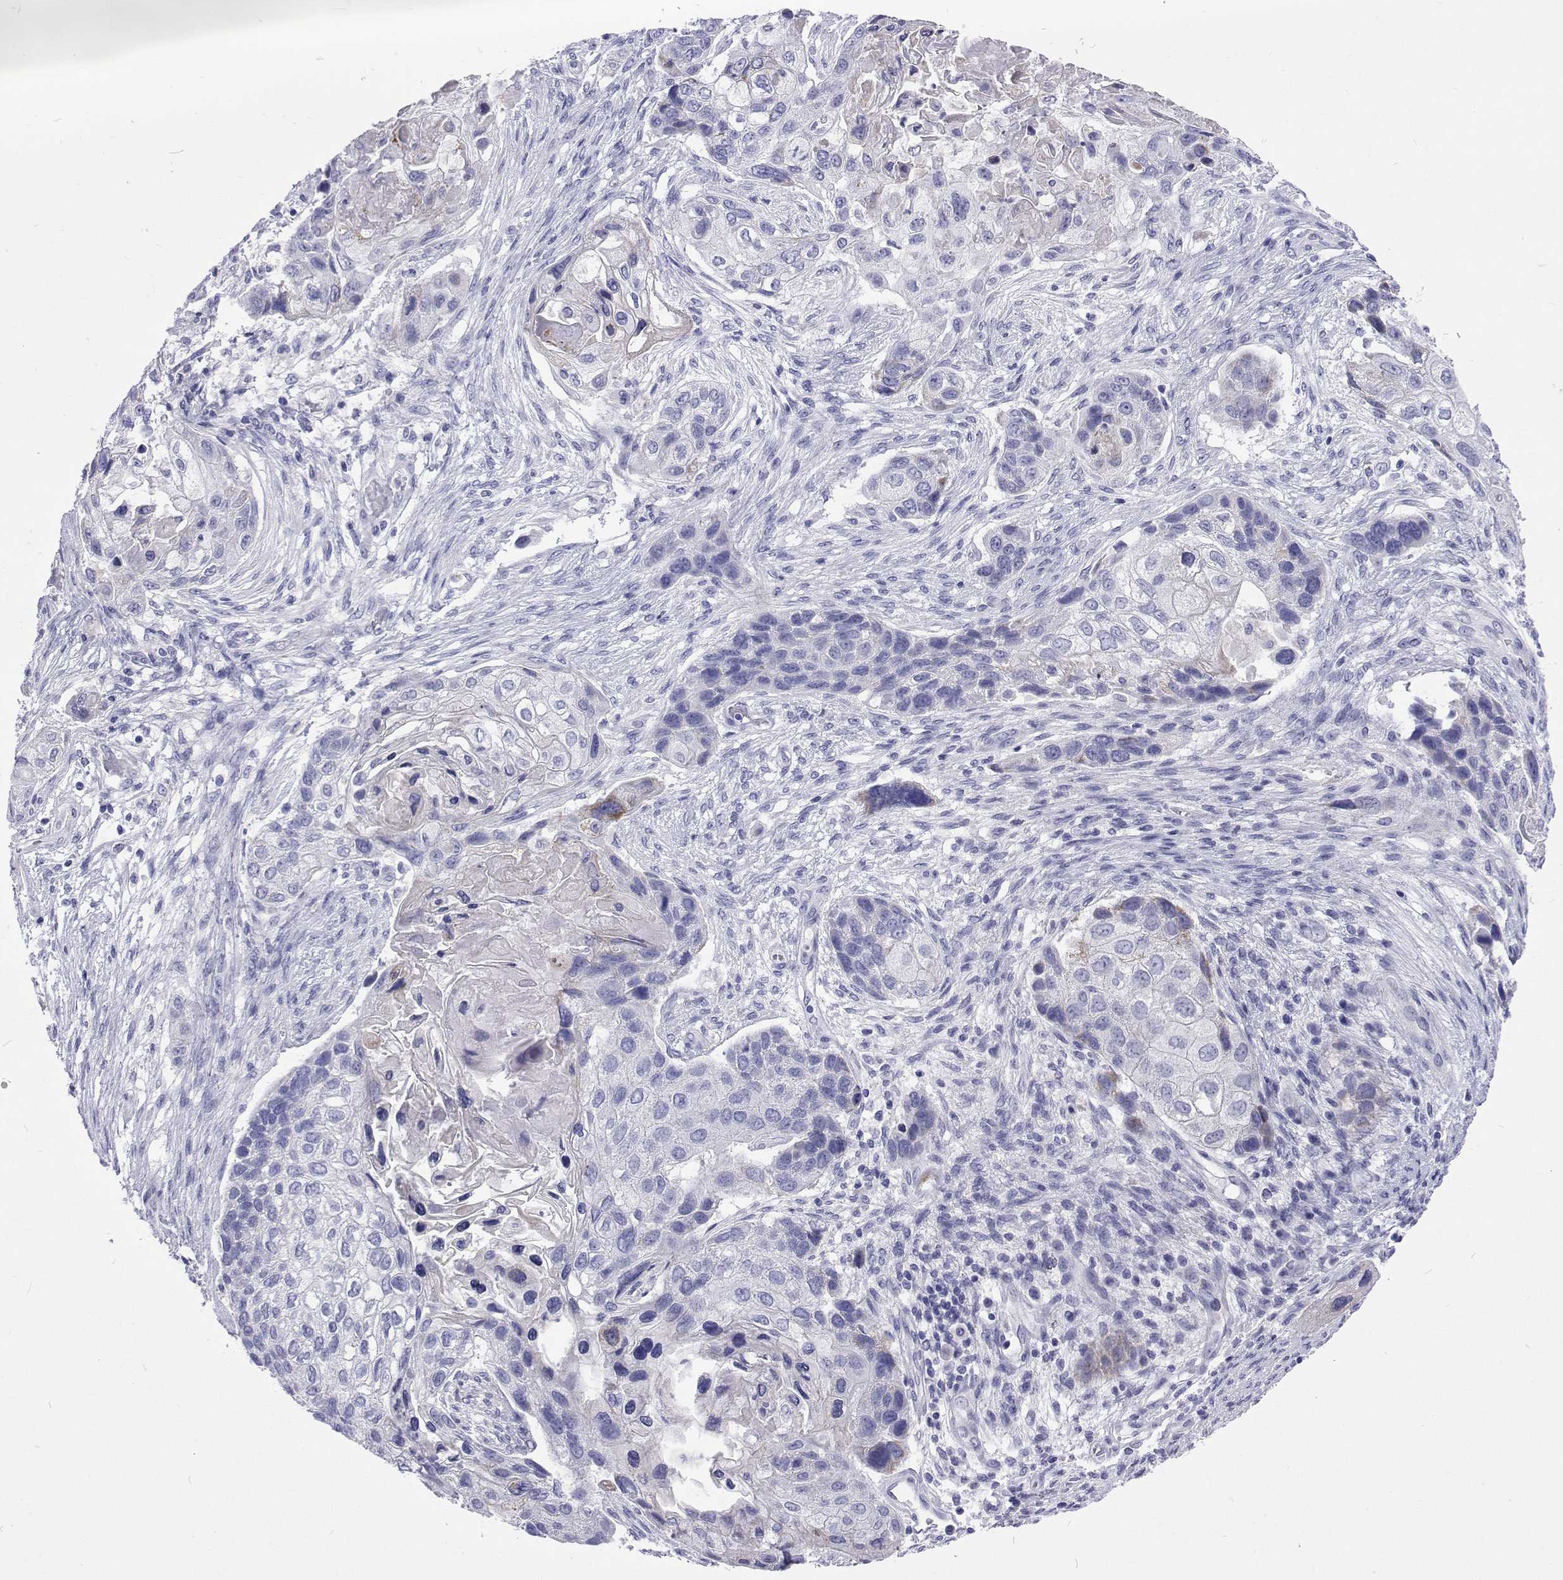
{"staining": {"intensity": "negative", "quantity": "none", "location": "none"}, "tissue": "lung cancer", "cell_type": "Tumor cells", "image_type": "cancer", "snomed": [{"axis": "morphology", "description": "Squamous cell carcinoma, NOS"}, {"axis": "topography", "description": "Lung"}], "caption": "This is a photomicrograph of immunohistochemistry (IHC) staining of lung cancer (squamous cell carcinoma), which shows no expression in tumor cells. Nuclei are stained in blue.", "gene": "UMODL1", "patient": {"sex": "male", "age": 69}}